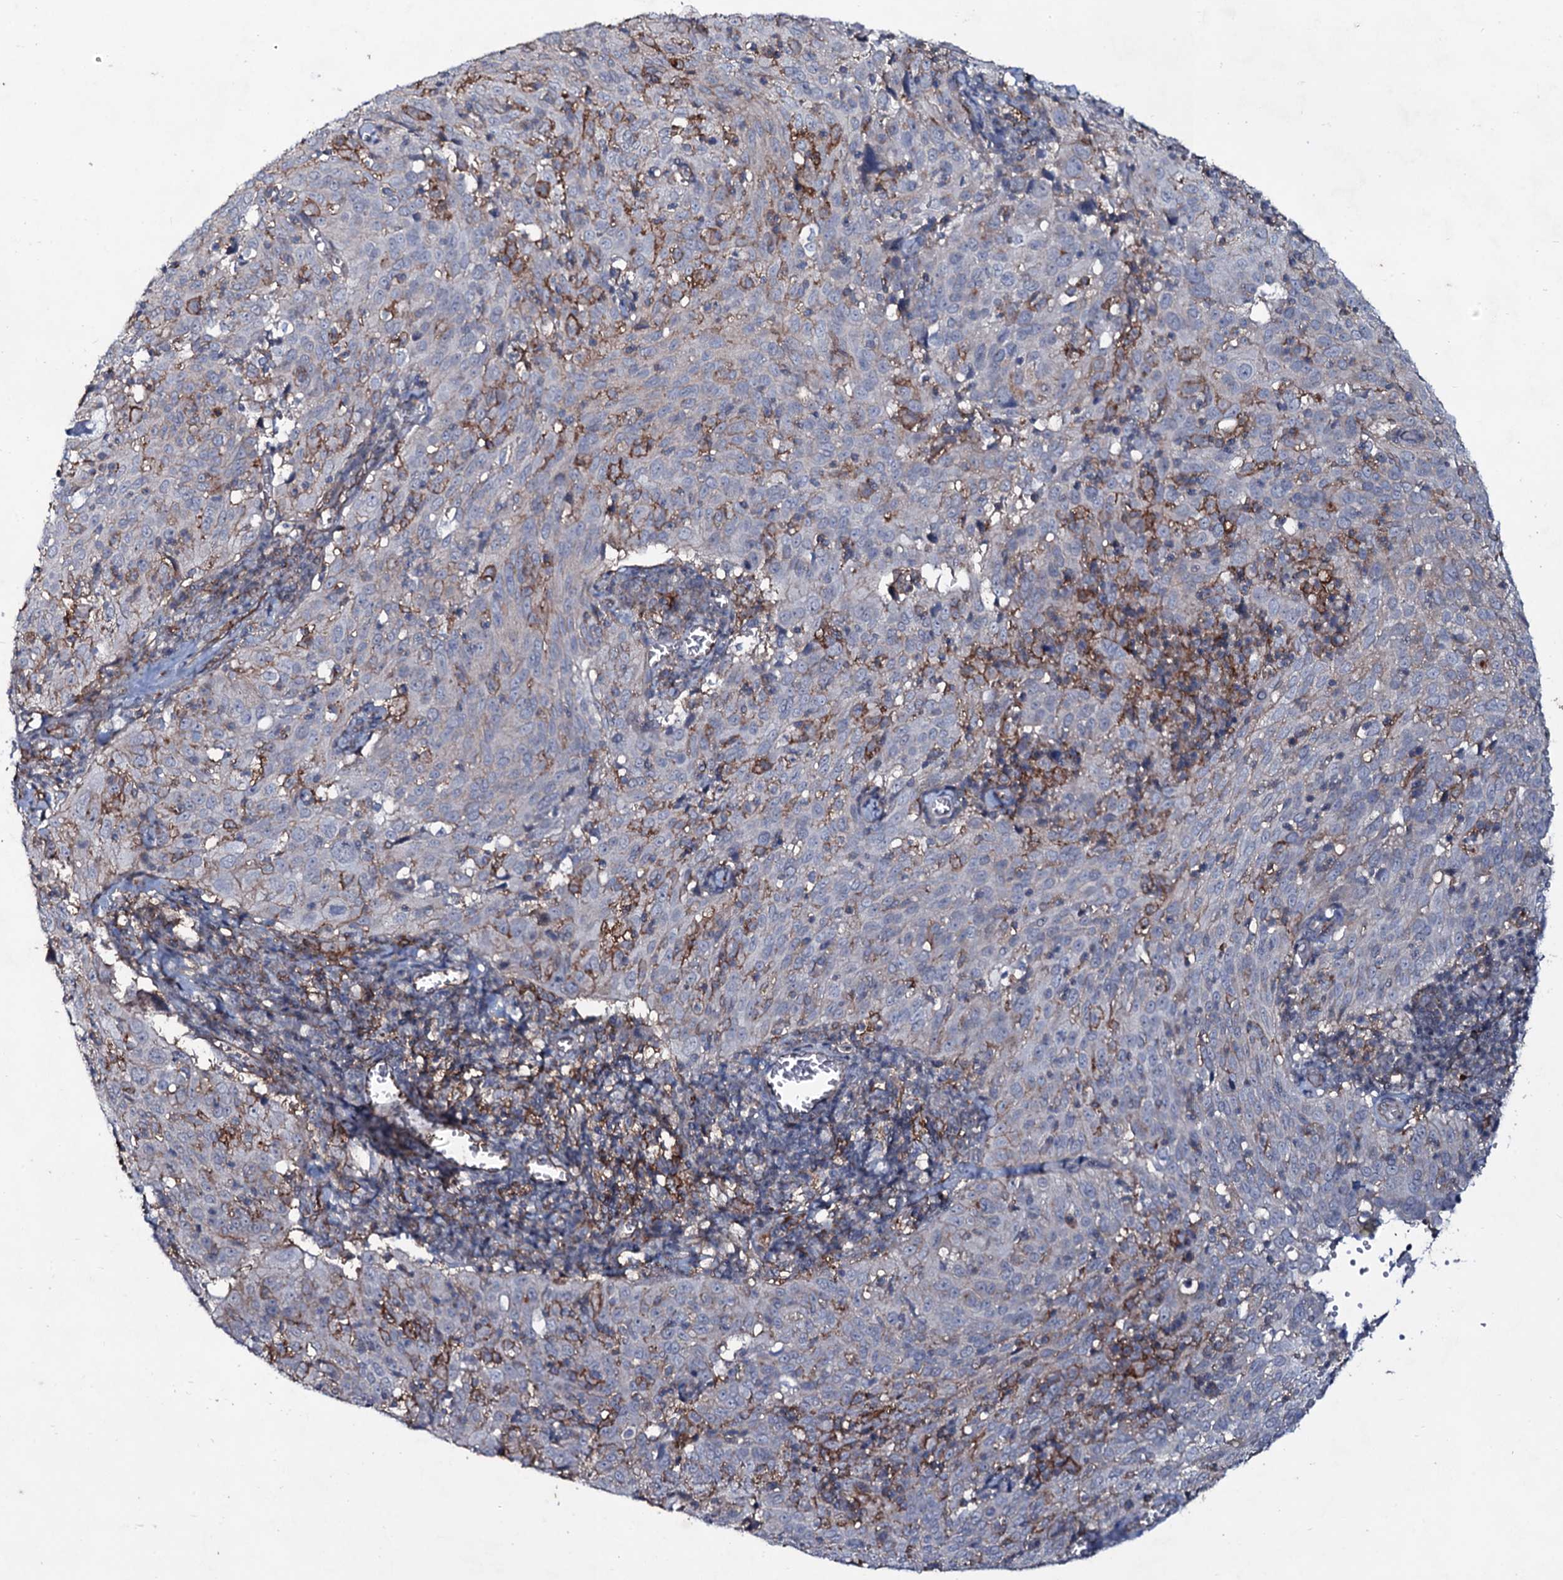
{"staining": {"intensity": "negative", "quantity": "none", "location": "none"}, "tissue": "cervical cancer", "cell_type": "Tumor cells", "image_type": "cancer", "snomed": [{"axis": "morphology", "description": "Squamous cell carcinoma, NOS"}, {"axis": "topography", "description": "Cervix"}], "caption": "IHC image of cervical squamous cell carcinoma stained for a protein (brown), which exhibits no positivity in tumor cells.", "gene": "SNAP23", "patient": {"sex": "female", "age": 31}}